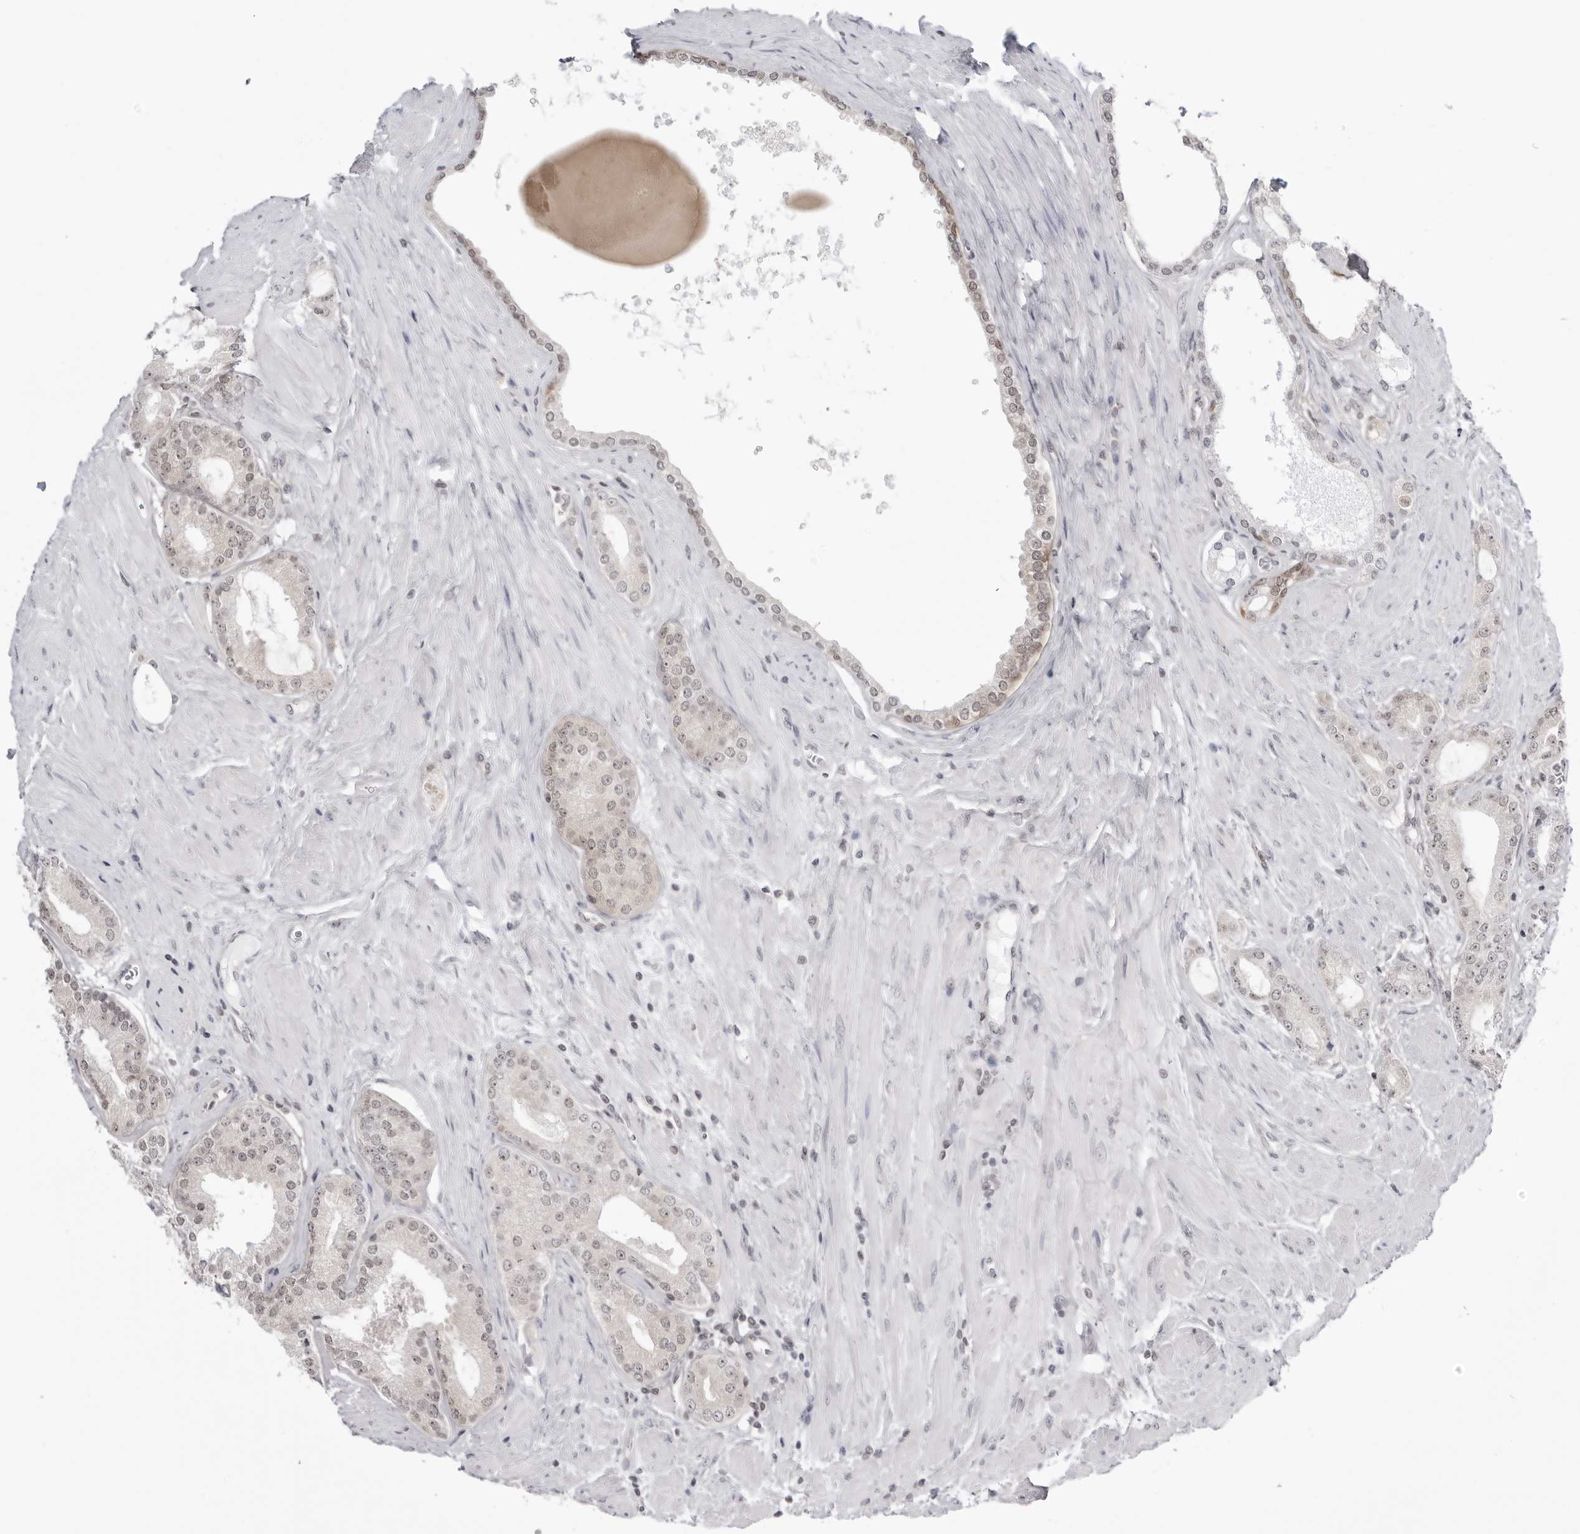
{"staining": {"intensity": "weak", "quantity": ">75%", "location": "cytoplasmic/membranous,nuclear"}, "tissue": "prostate cancer", "cell_type": "Tumor cells", "image_type": "cancer", "snomed": [{"axis": "morphology", "description": "Adenocarcinoma, Low grade"}, {"axis": "topography", "description": "Prostate"}], "caption": "Human low-grade adenocarcinoma (prostate) stained with a protein marker shows weak staining in tumor cells.", "gene": "YWHAG", "patient": {"sex": "male", "age": 62}}